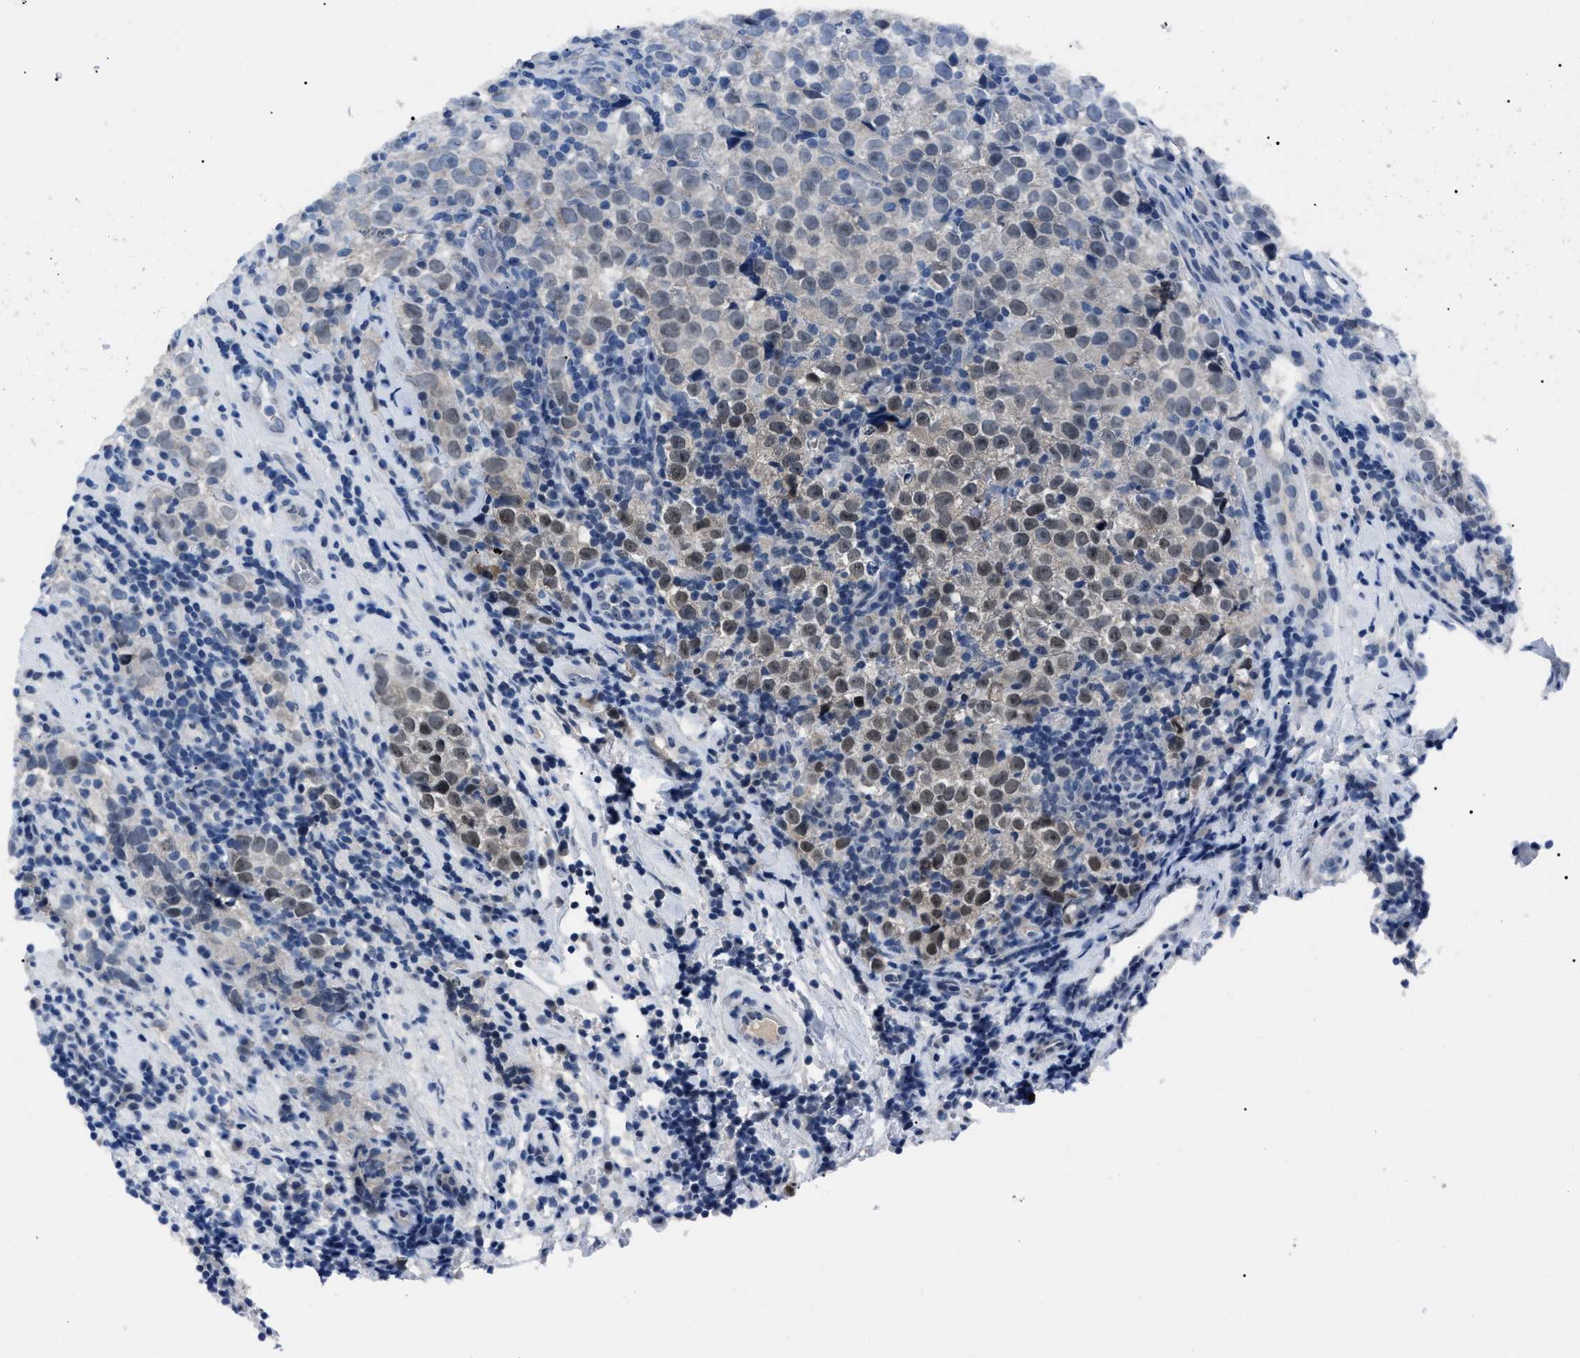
{"staining": {"intensity": "weak", "quantity": ">75%", "location": "nuclear"}, "tissue": "testis cancer", "cell_type": "Tumor cells", "image_type": "cancer", "snomed": [{"axis": "morphology", "description": "Normal tissue, NOS"}, {"axis": "morphology", "description": "Seminoma, NOS"}, {"axis": "topography", "description": "Testis"}], "caption": "Immunohistochemical staining of testis cancer reveals low levels of weak nuclear protein positivity in about >75% of tumor cells.", "gene": "LRWD1", "patient": {"sex": "male", "age": 43}}